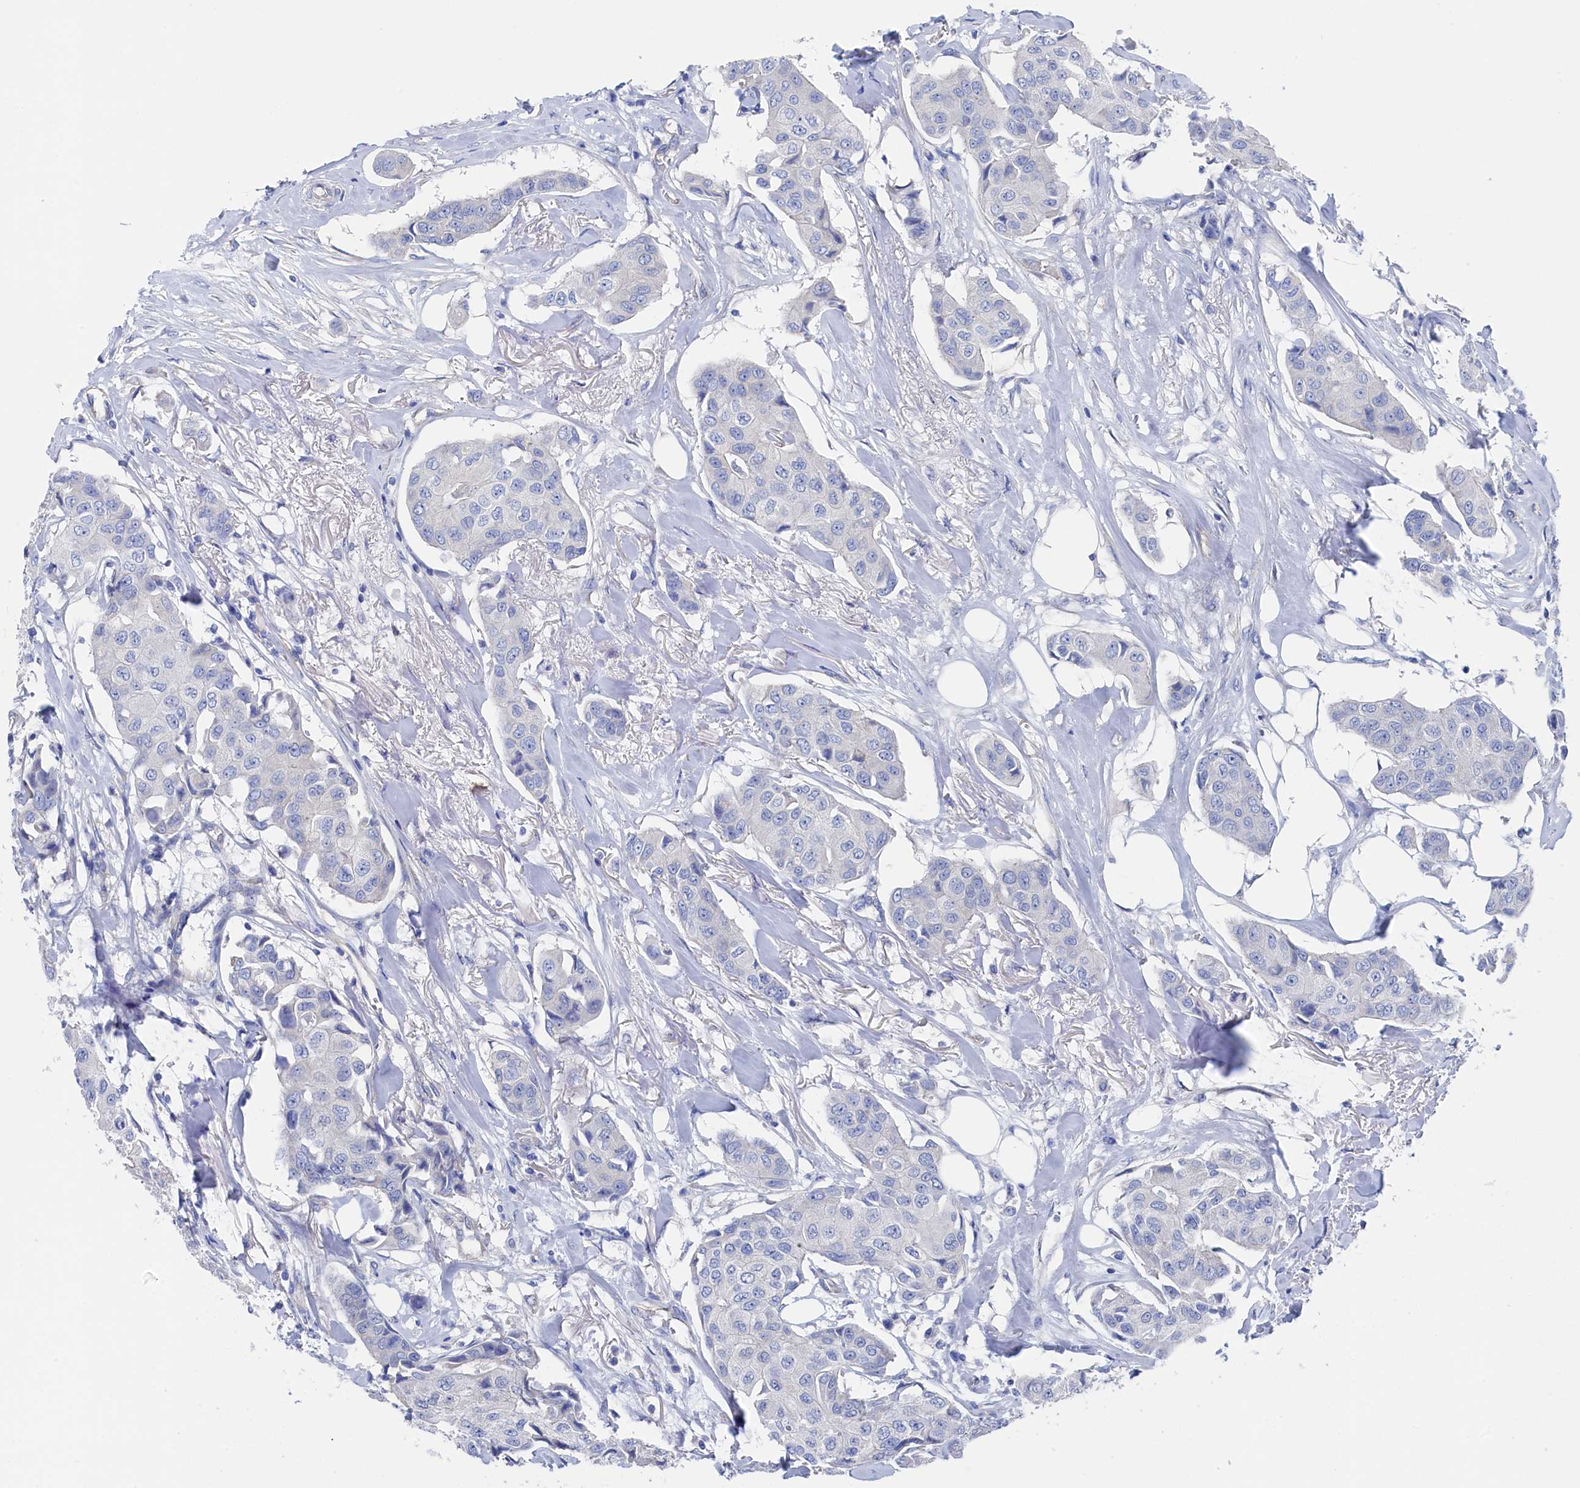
{"staining": {"intensity": "negative", "quantity": "none", "location": "none"}, "tissue": "breast cancer", "cell_type": "Tumor cells", "image_type": "cancer", "snomed": [{"axis": "morphology", "description": "Duct carcinoma"}, {"axis": "topography", "description": "Breast"}], "caption": "Image shows no significant protein expression in tumor cells of breast cancer (invasive ductal carcinoma).", "gene": "TMOD2", "patient": {"sex": "female", "age": 80}}